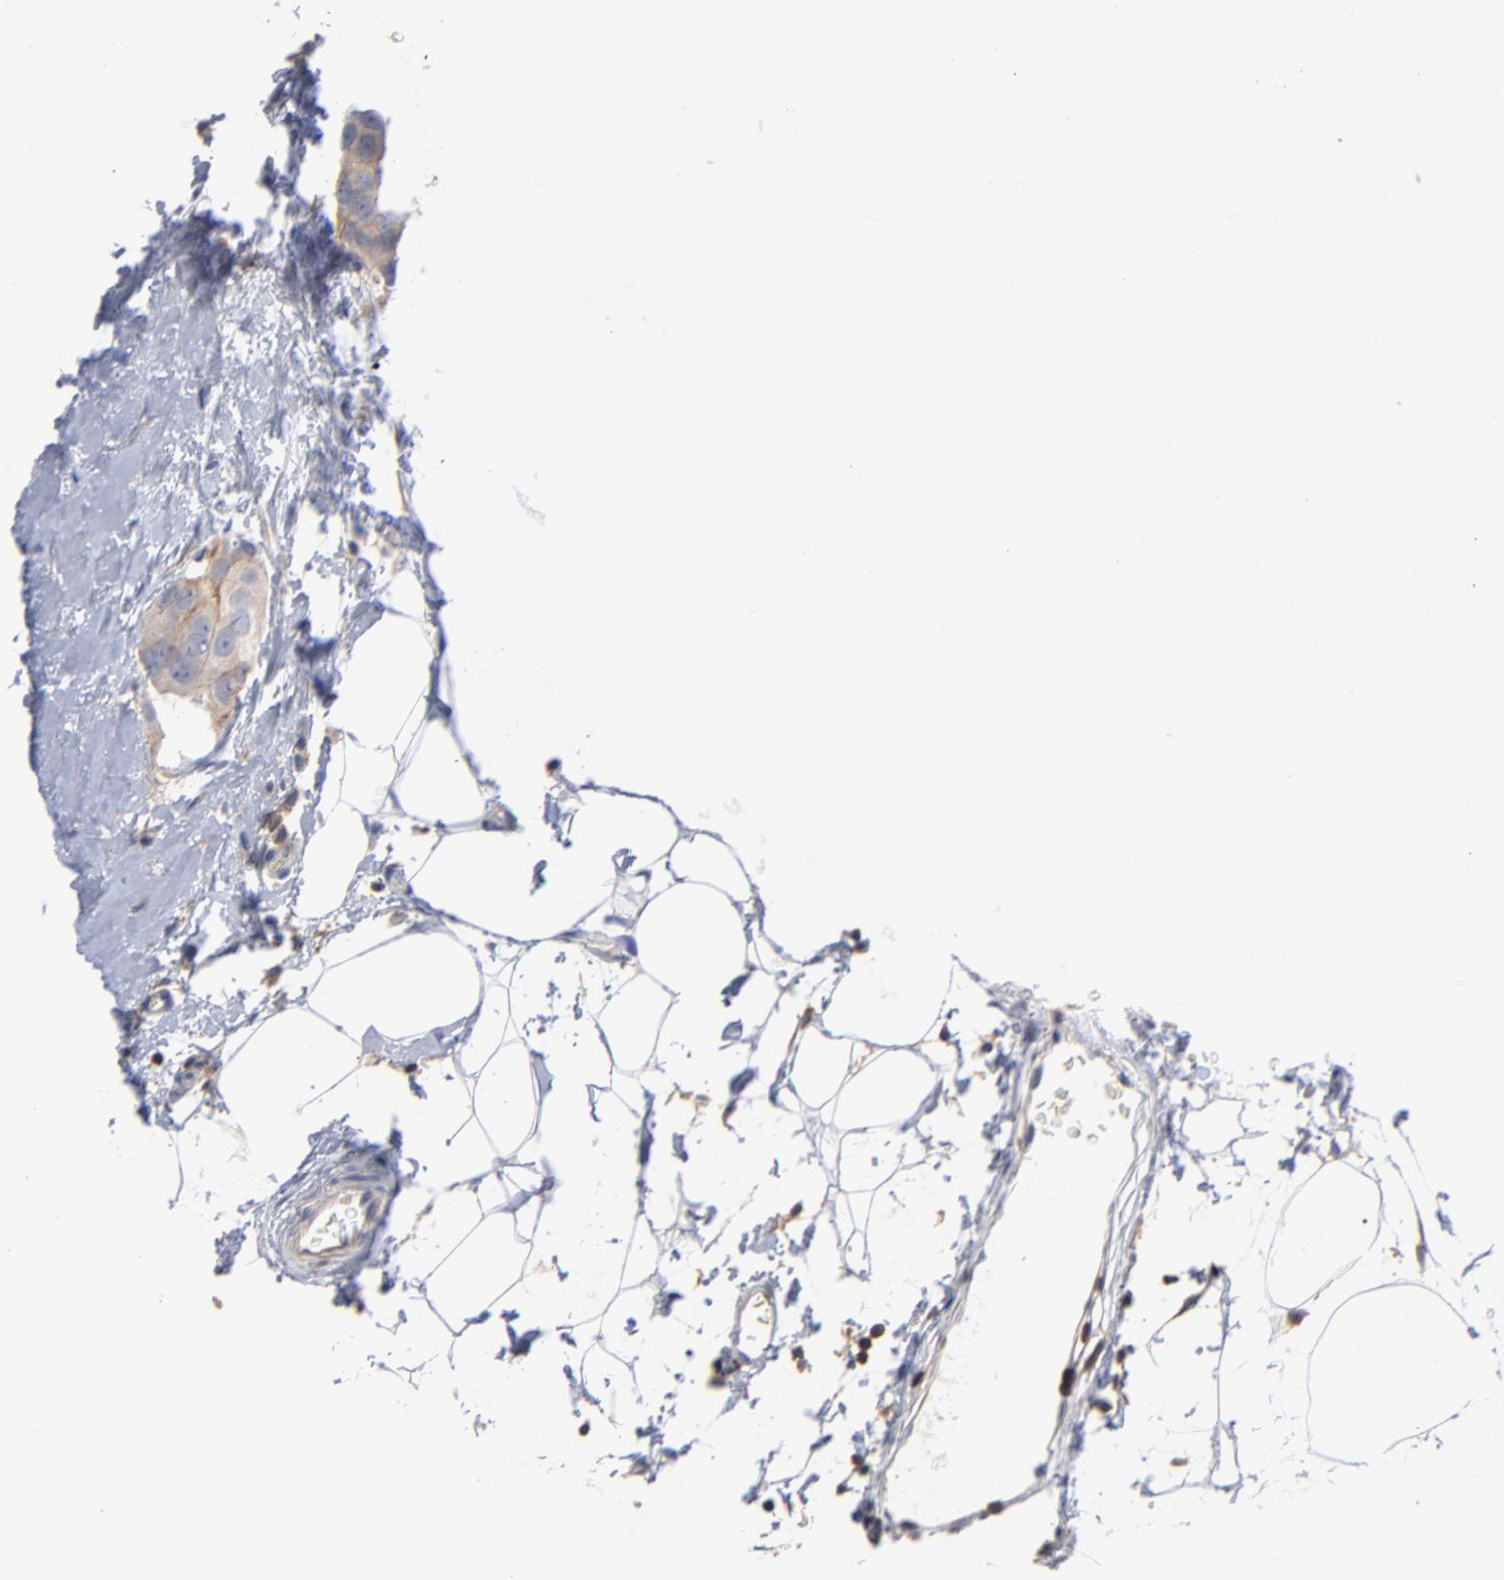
{"staining": {"intensity": "weak", "quantity": ">75%", "location": "cytoplasmic/membranous"}, "tissue": "breast cancer", "cell_type": "Tumor cells", "image_type": "cancer", "snomed": [{"axis": "morphology", "description": "Duct carcinoma"}, {"axis": "topography", "description": "Breast"}], "caption": "Human infiltrating ductal carcinoma (breast) stained with a brown dye exhibits weak cytoplasmic/membranous positive staining in approximately >75% of tumor cells.", "gene": "PDLIM2", "patient": {"sex": "female", "age": 40}}